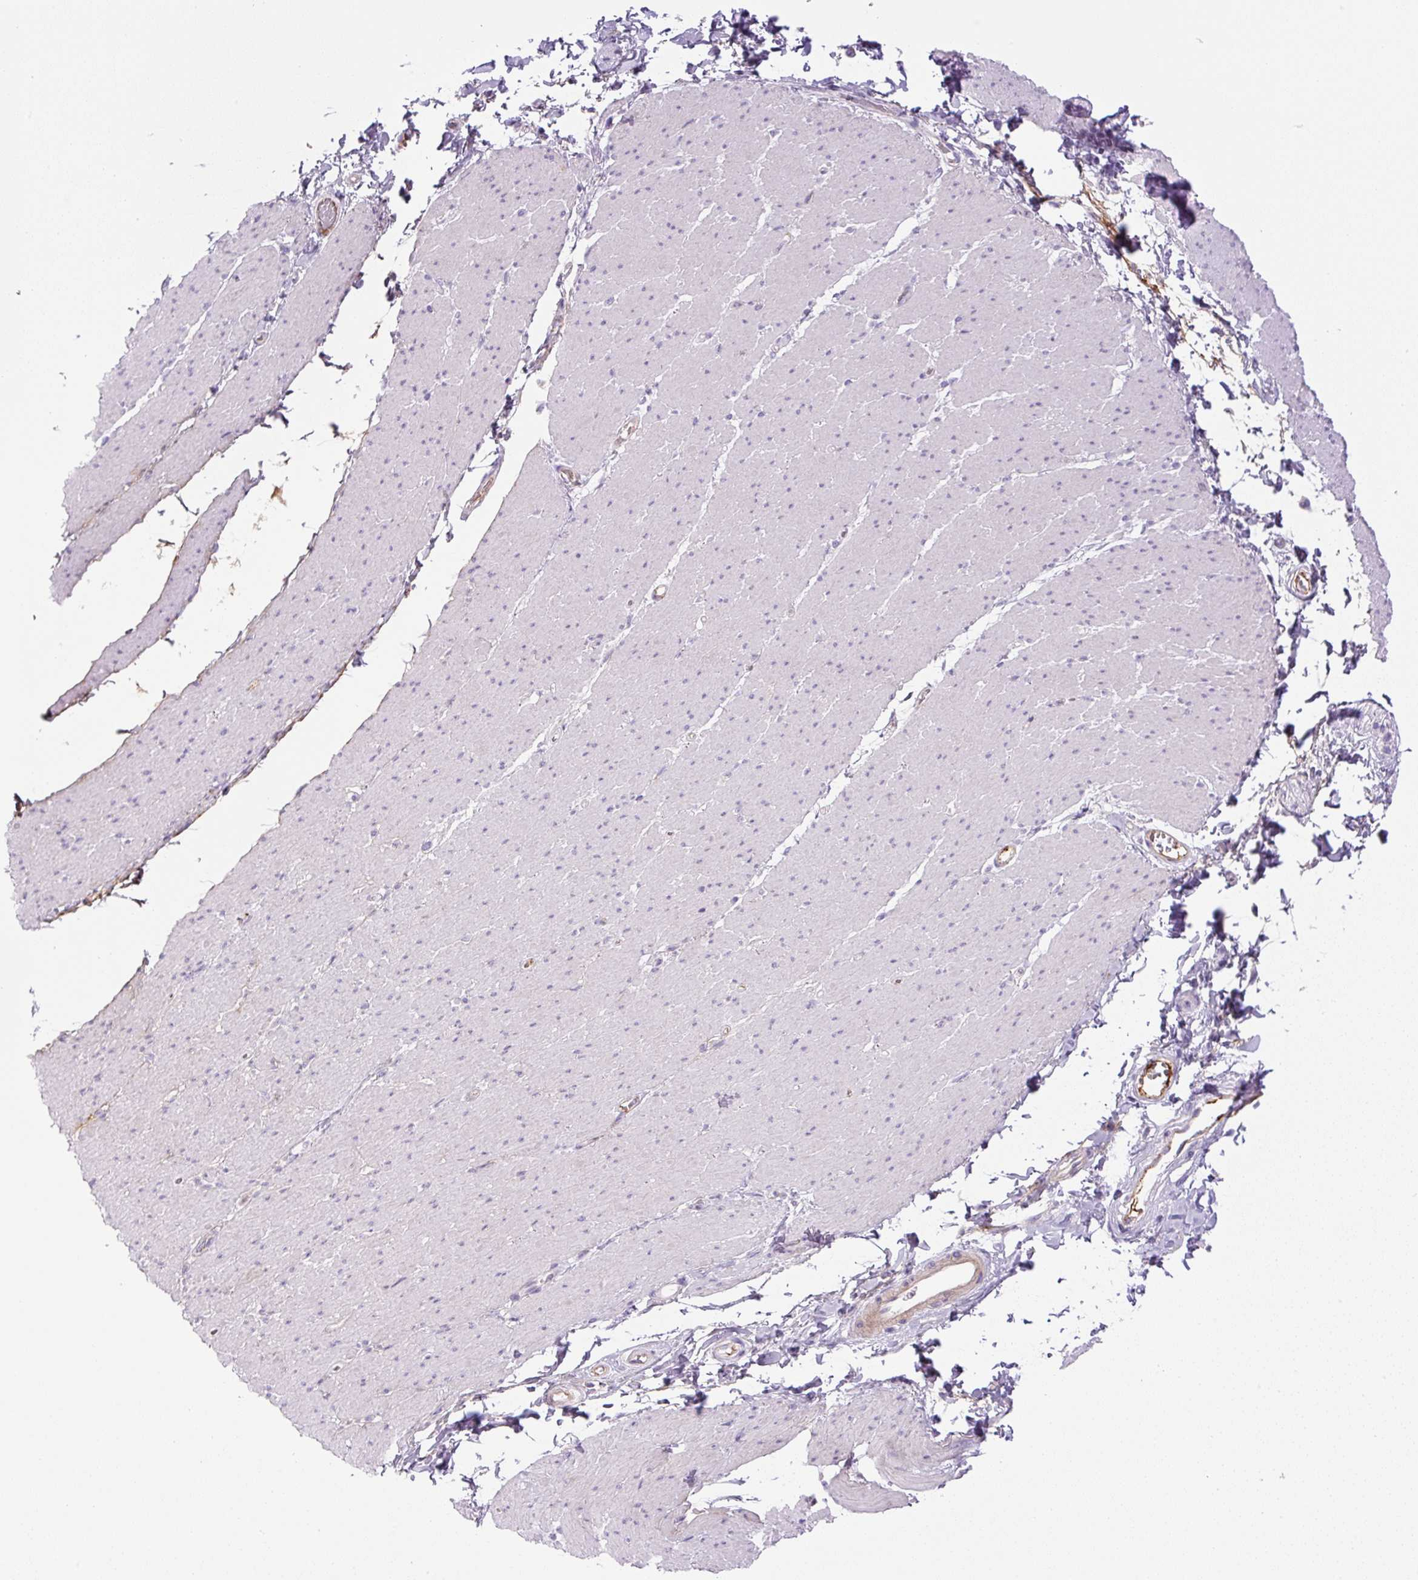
{"staining": {"intensity": "negative", "quantity": "none", "location": "none"}, "tissue": "smooth muscle", "cell_type": "Smooth muscle cells", "image_type": "normal", "snomed": [{"axis": "morphology", "description": "Normal tissue, NOS"}, {"axis": "topography", "description": "Smooth muscle"}, {"axis": "topography", "description": "Rectum"}], "caption": "Smooth muscle cells show no significant protein staining in benign smooth muscle. (DAB immunohistochemistry (IHC) with hematoxylin counter stain).", "gene": "RSPO4", "patient": {"sex": "male", "age": 53}}